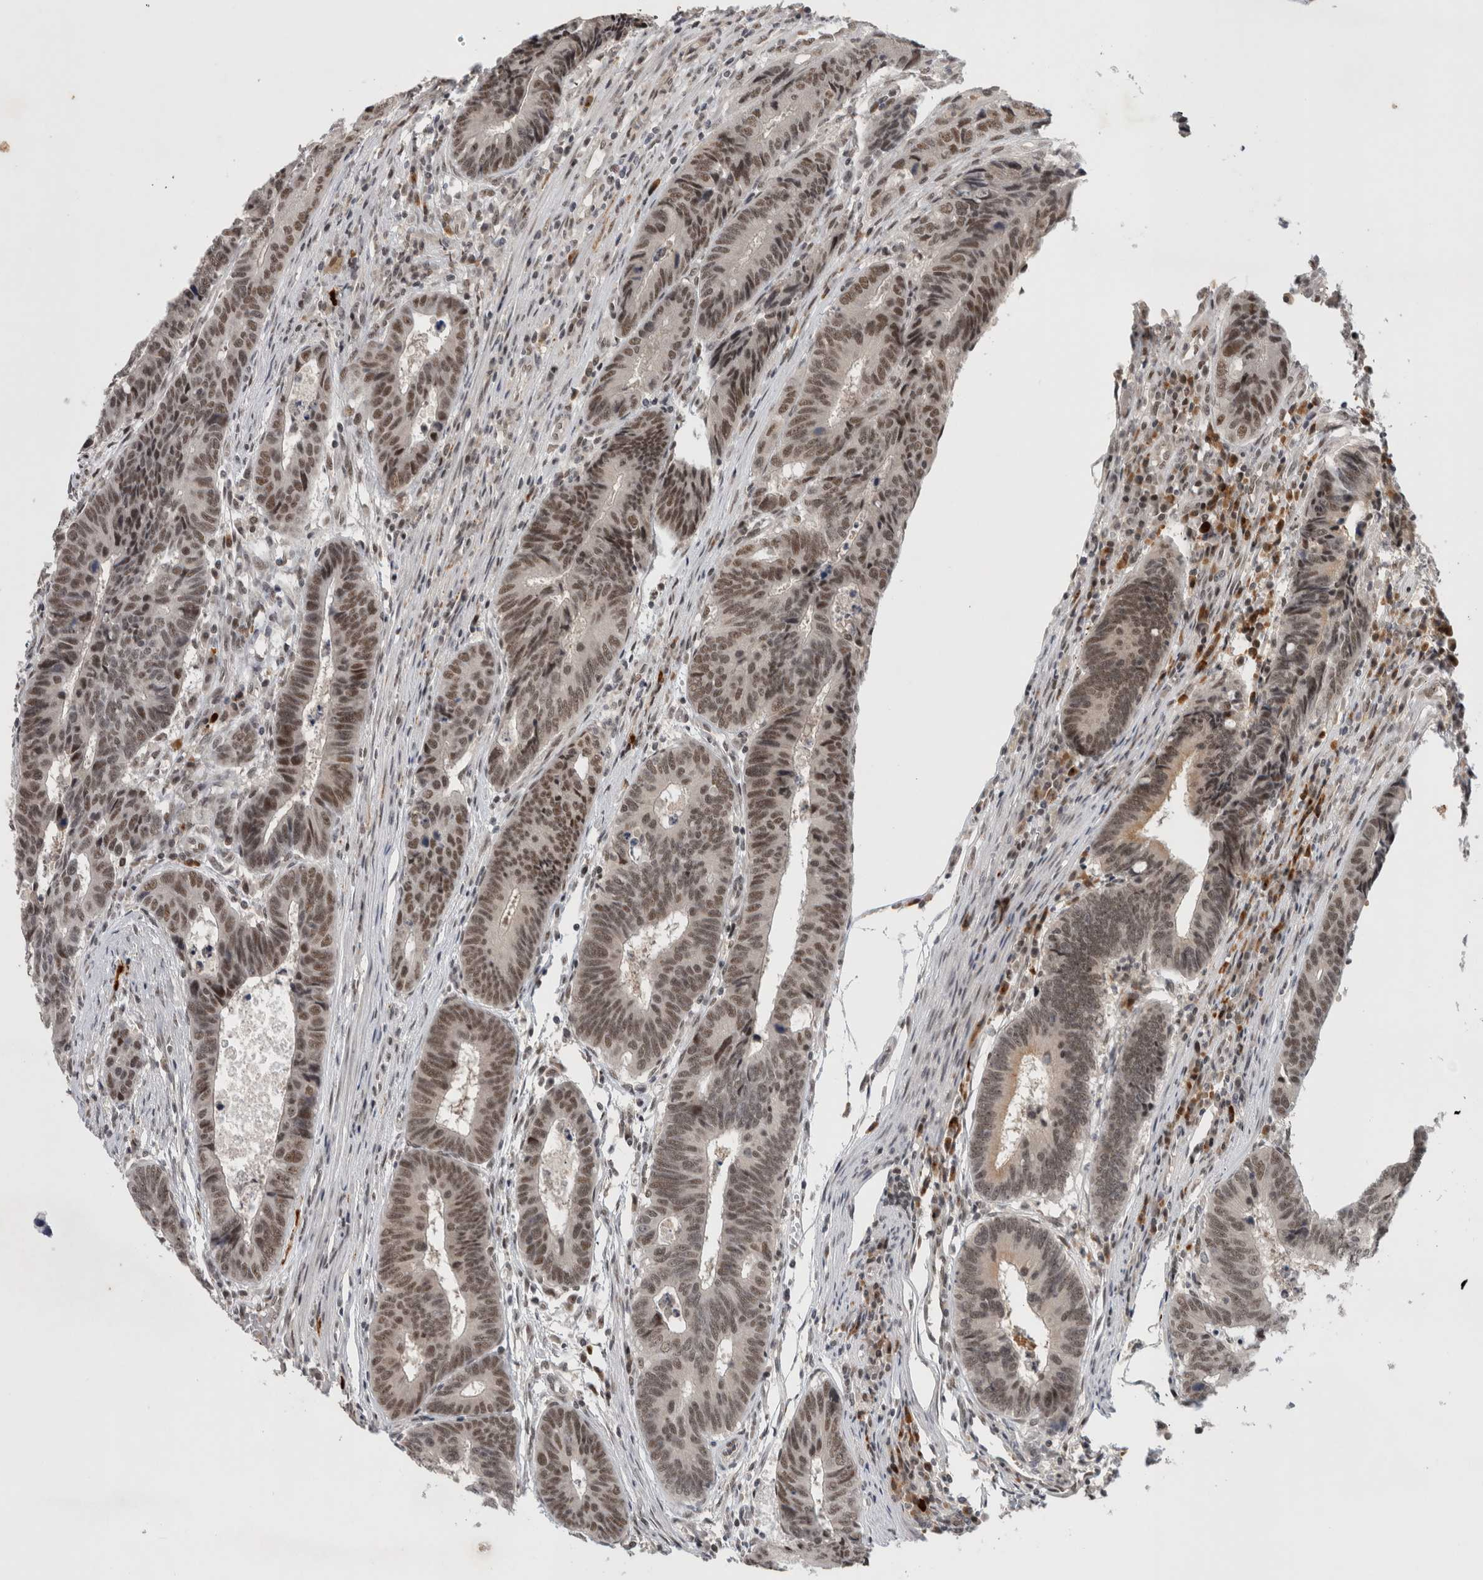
{"staining": {"intensity": "weak", "quantity": ">75%", "location": "nuclear"}, "tissue": "colorectal cancer", "cell_type": "Tumor cells", "image_type": "cancer", "snomed": [{"axis": "morphology", "description": "Adenocarcinoma, NOS"}, {"axis": "topography", "description": "Rectum"}], "caption": "Adenocarcinoma (colorectal) stained with a brown dye reveals weak nuclear positive staining in about >75% of tumor cells.", "gene": "HESX1", "patient": {"sex": "male", "age": 84}}